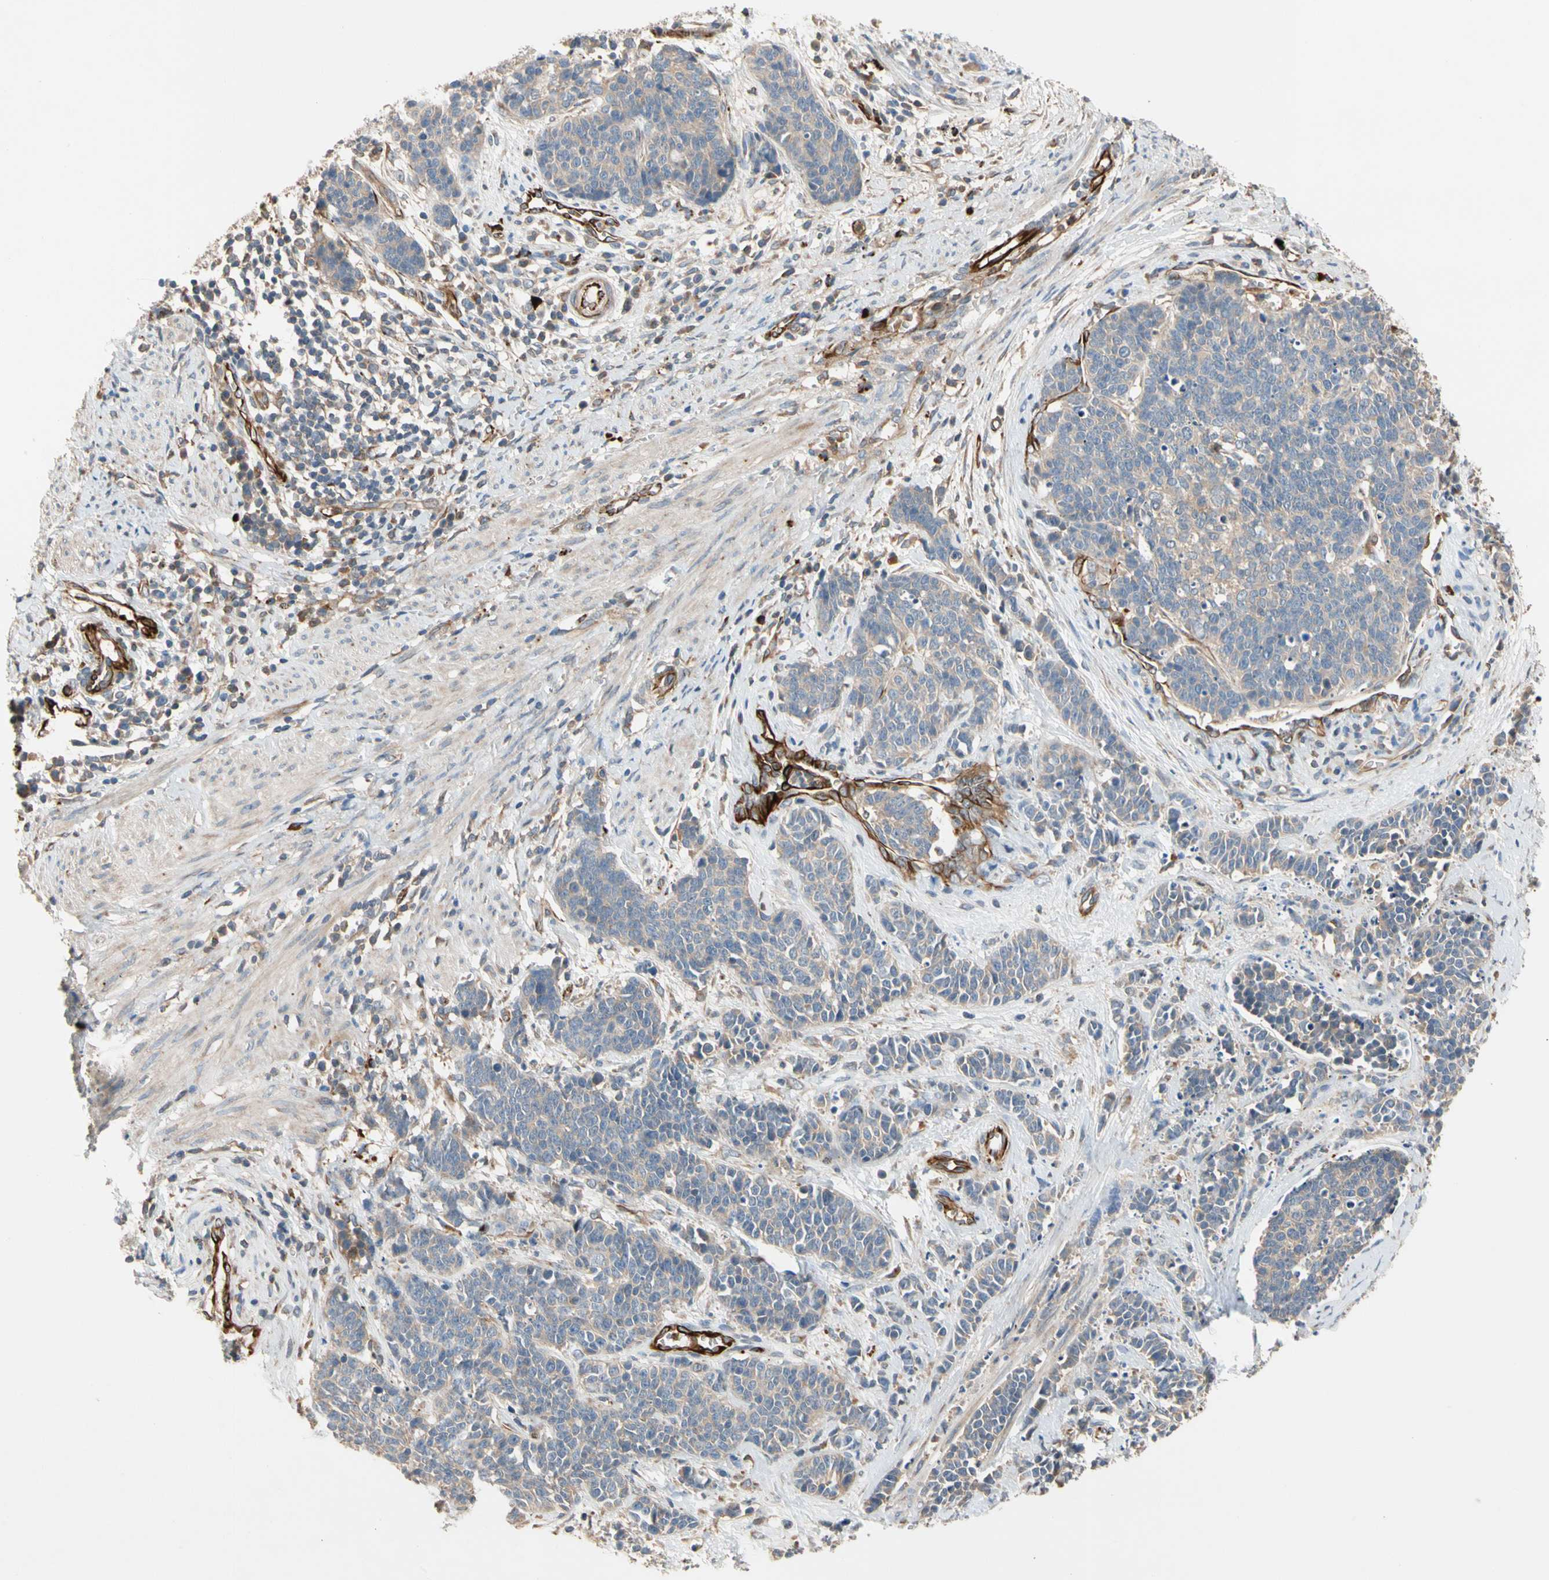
{"staining": {"intensity": "weak", "quantity": "25%-75%", "location": "cytoplasmic/membranous"}, "tissue": "cervical cancer", "cell_type": "Tumor cells", "image_type": "cancer", "snomed": [{"axis": "morphology", "description": "Squamous cell carcinoma, NOS"}, {"axis": "topography", "description": "Cervix"}], "caption": "A high-resolution image shows IHC staining of cervical cancer, which reveals weak cytoplasmic/membranous expression in approximately 25%-75% of tumor cells.", "gene": "FGD6", "patient": {"sex": "female", "age": 35}}